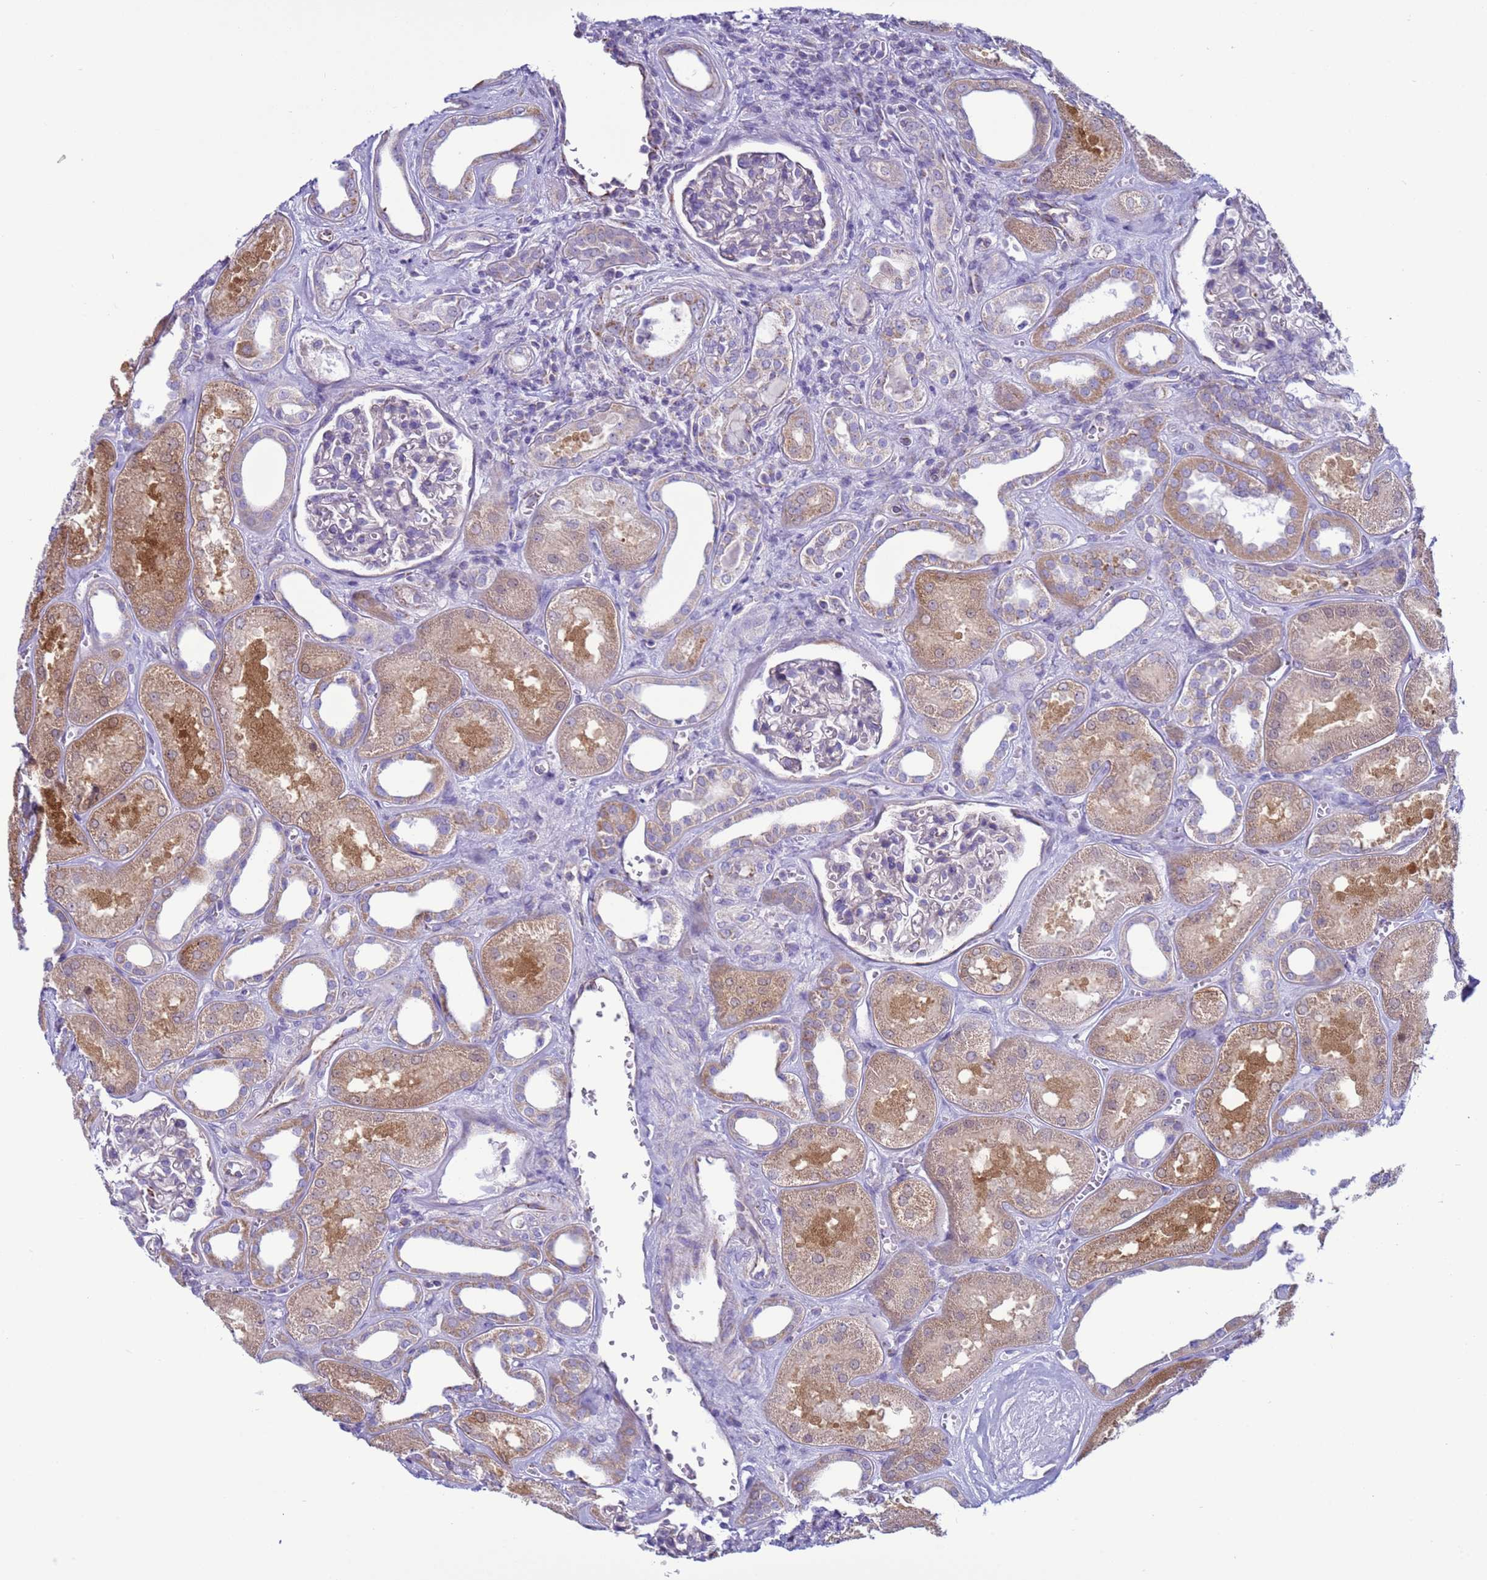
{"staining": {"intensity": "negative", "quantity": "none", "location": "none"}, "tissue": "kidney", "cell_type": "Cells in glomeruli", "image_type": "normal", "snomed": [{"axis": "morphology", "description": "Normal tissue, NOS"}, {"axis": "morphology", "description": "Adenocarcinoma, NOS"}, {"axis": "topography", "description": "Kidney"}], "caption": "Immunohistochemistry histopathology image of benign kidney stained for a protein (brown), which demonstrates no staining in cells in glomeruli. (Immunohistochemistry, brightfield microscopy, high magnification).", "gene": "HPCAL1", "patient": {"sex": "female", "age": 68}}